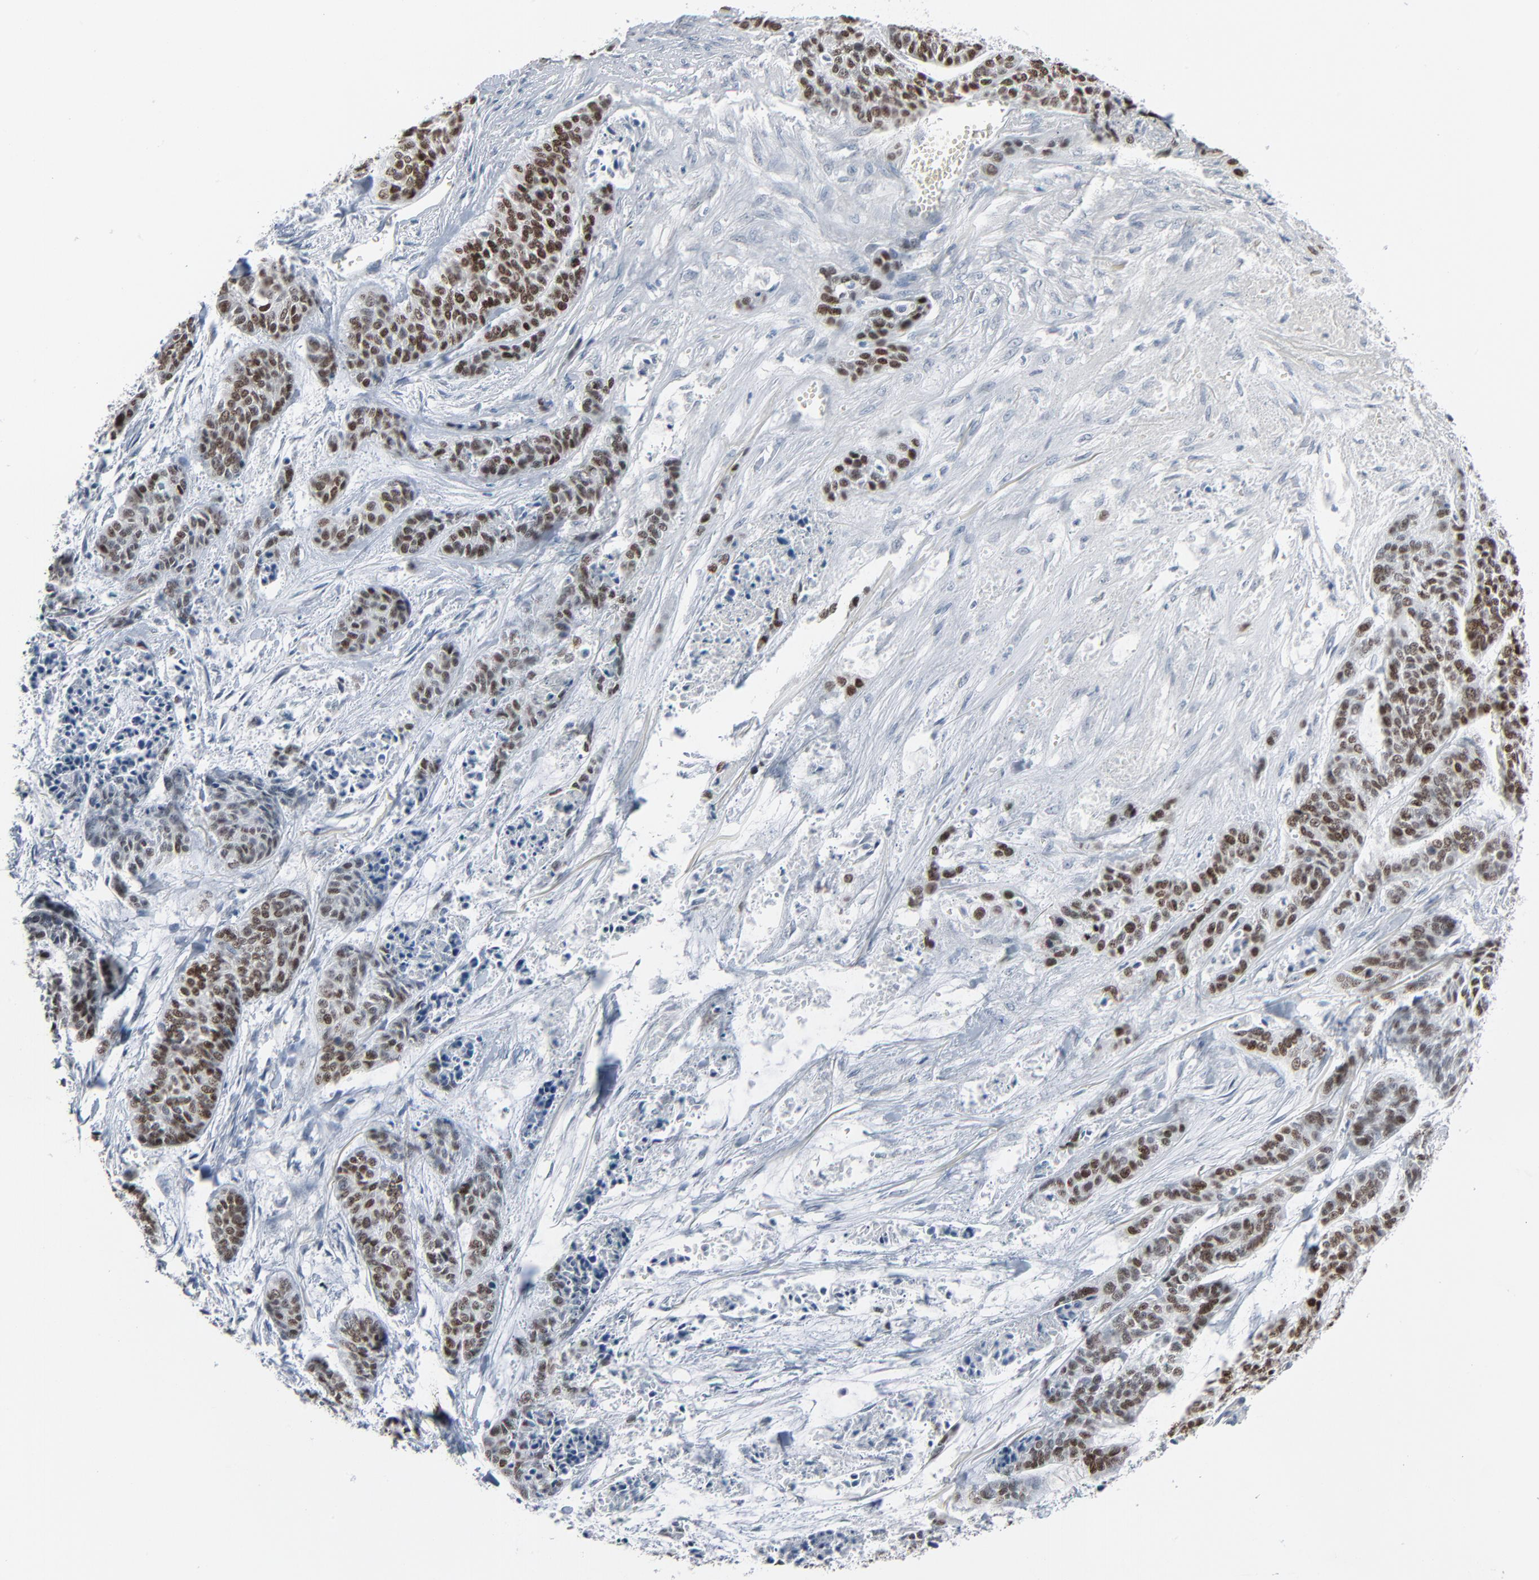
{"staining": {"intensity": "strong", "quantity": ">75%", "location": "nuclear"}, "tissue": "skin cancer", "cell_type": "Tumor cells", "image_type": "cancer", "snomed": [{"axis": "morphology", "description": "Basal cell carcinoma"}, {"axis": "topography", "description": "Skin"}], "caption": "Human skin cancer stained with a brown dye reveals strong nuclear positive positivity in about >75% of tumor cells.", "gene": "SAGE1", "patient": {"sex": "female", "age": 64}}